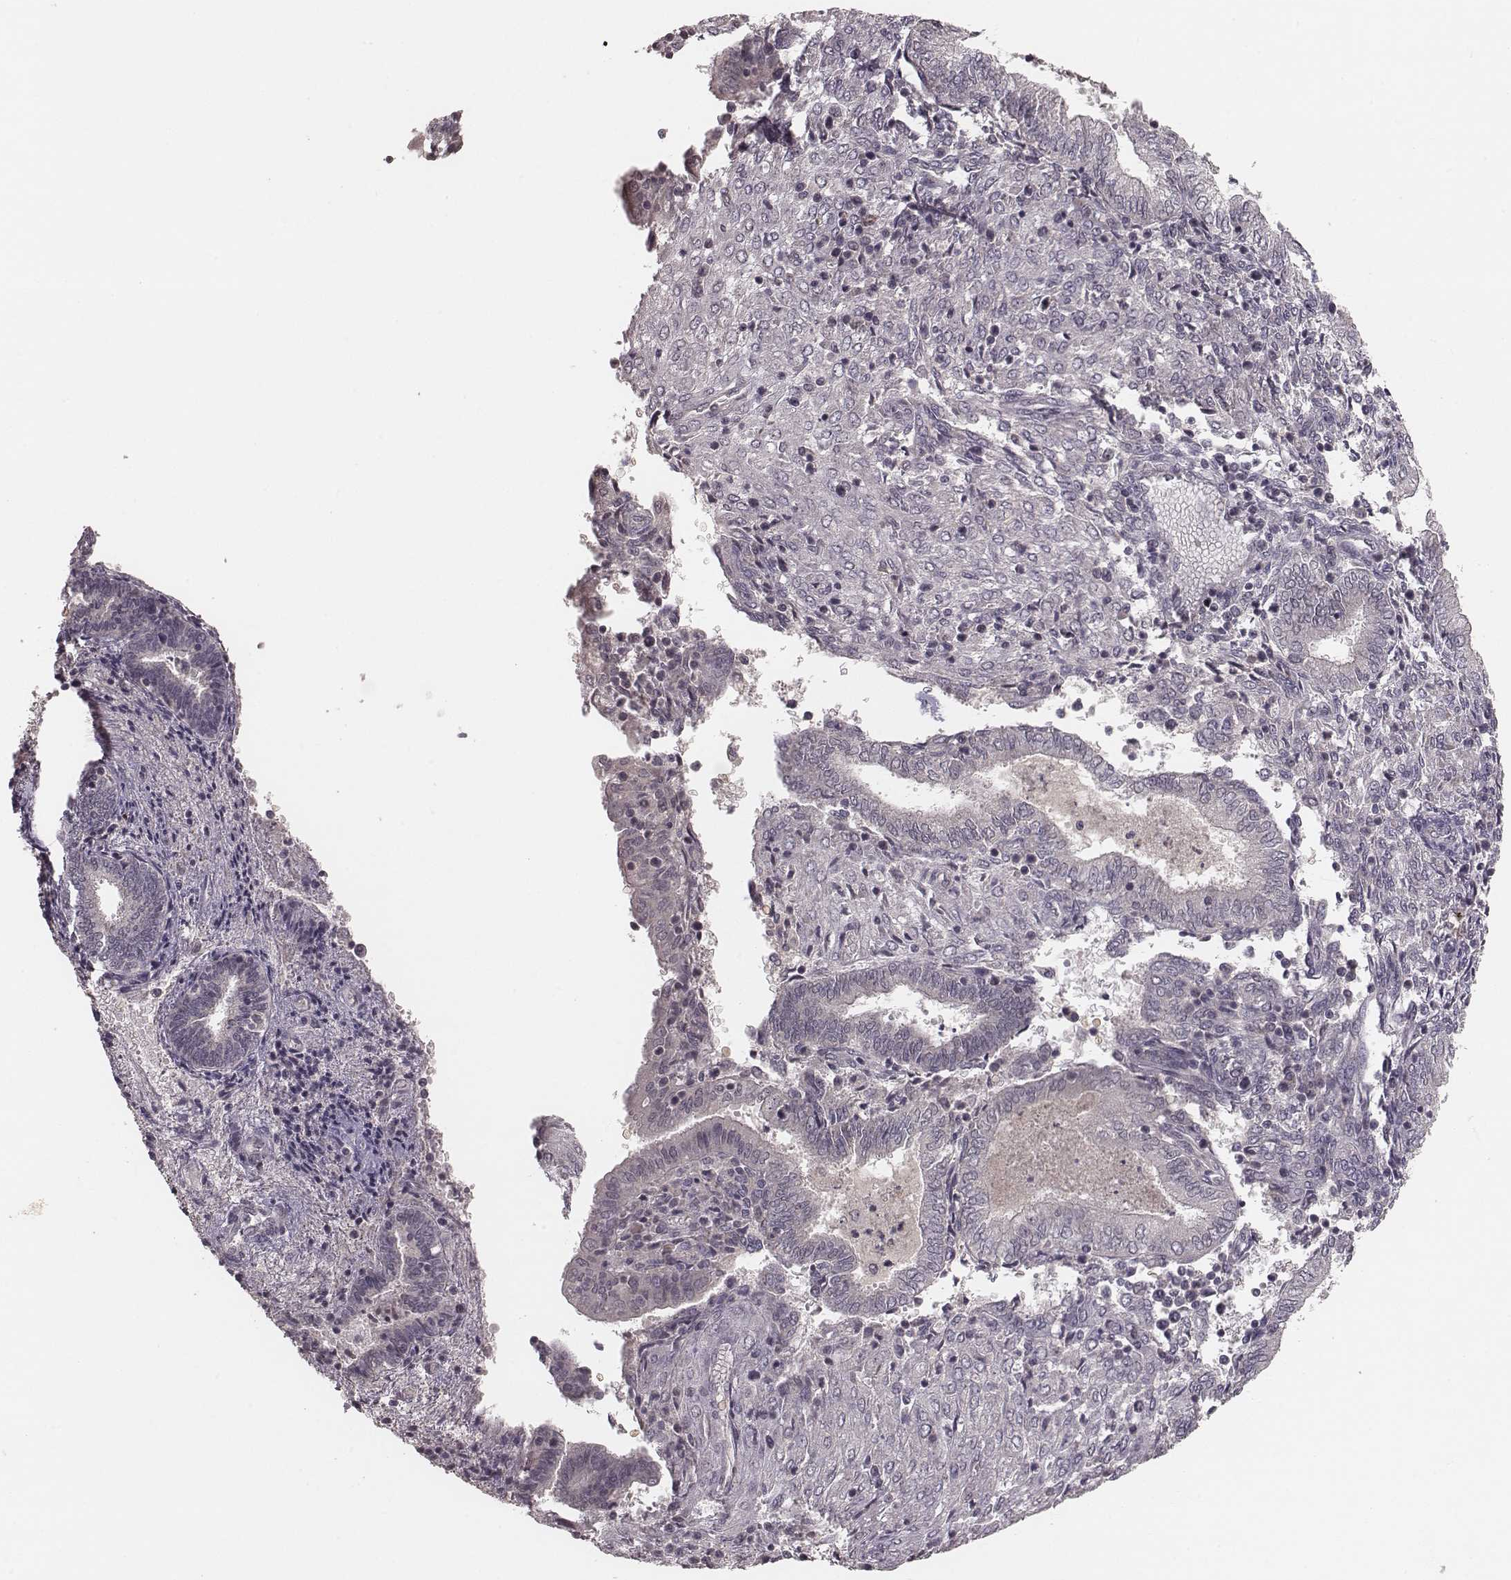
{"staining": {"intensity": "negative", "quantity": "none", "location": "none"}, "tissue": "endometrium", "cell_type": "Cells in endometrial stroma", "image_type": "normal", "snomed": [{"axis": "morphology", "description": "Normal tissue, NOS"}, {"axis": "topography", "description": "Endometrium"}], "caption": "DAB (3,3'-diaminobenzidine) immunohistochemical staining of normal human endometrium displays no significant positivity in cells in endometrial stroma.", "gene": "LY6K", "patient": {"sex": "female", "age": 42}}